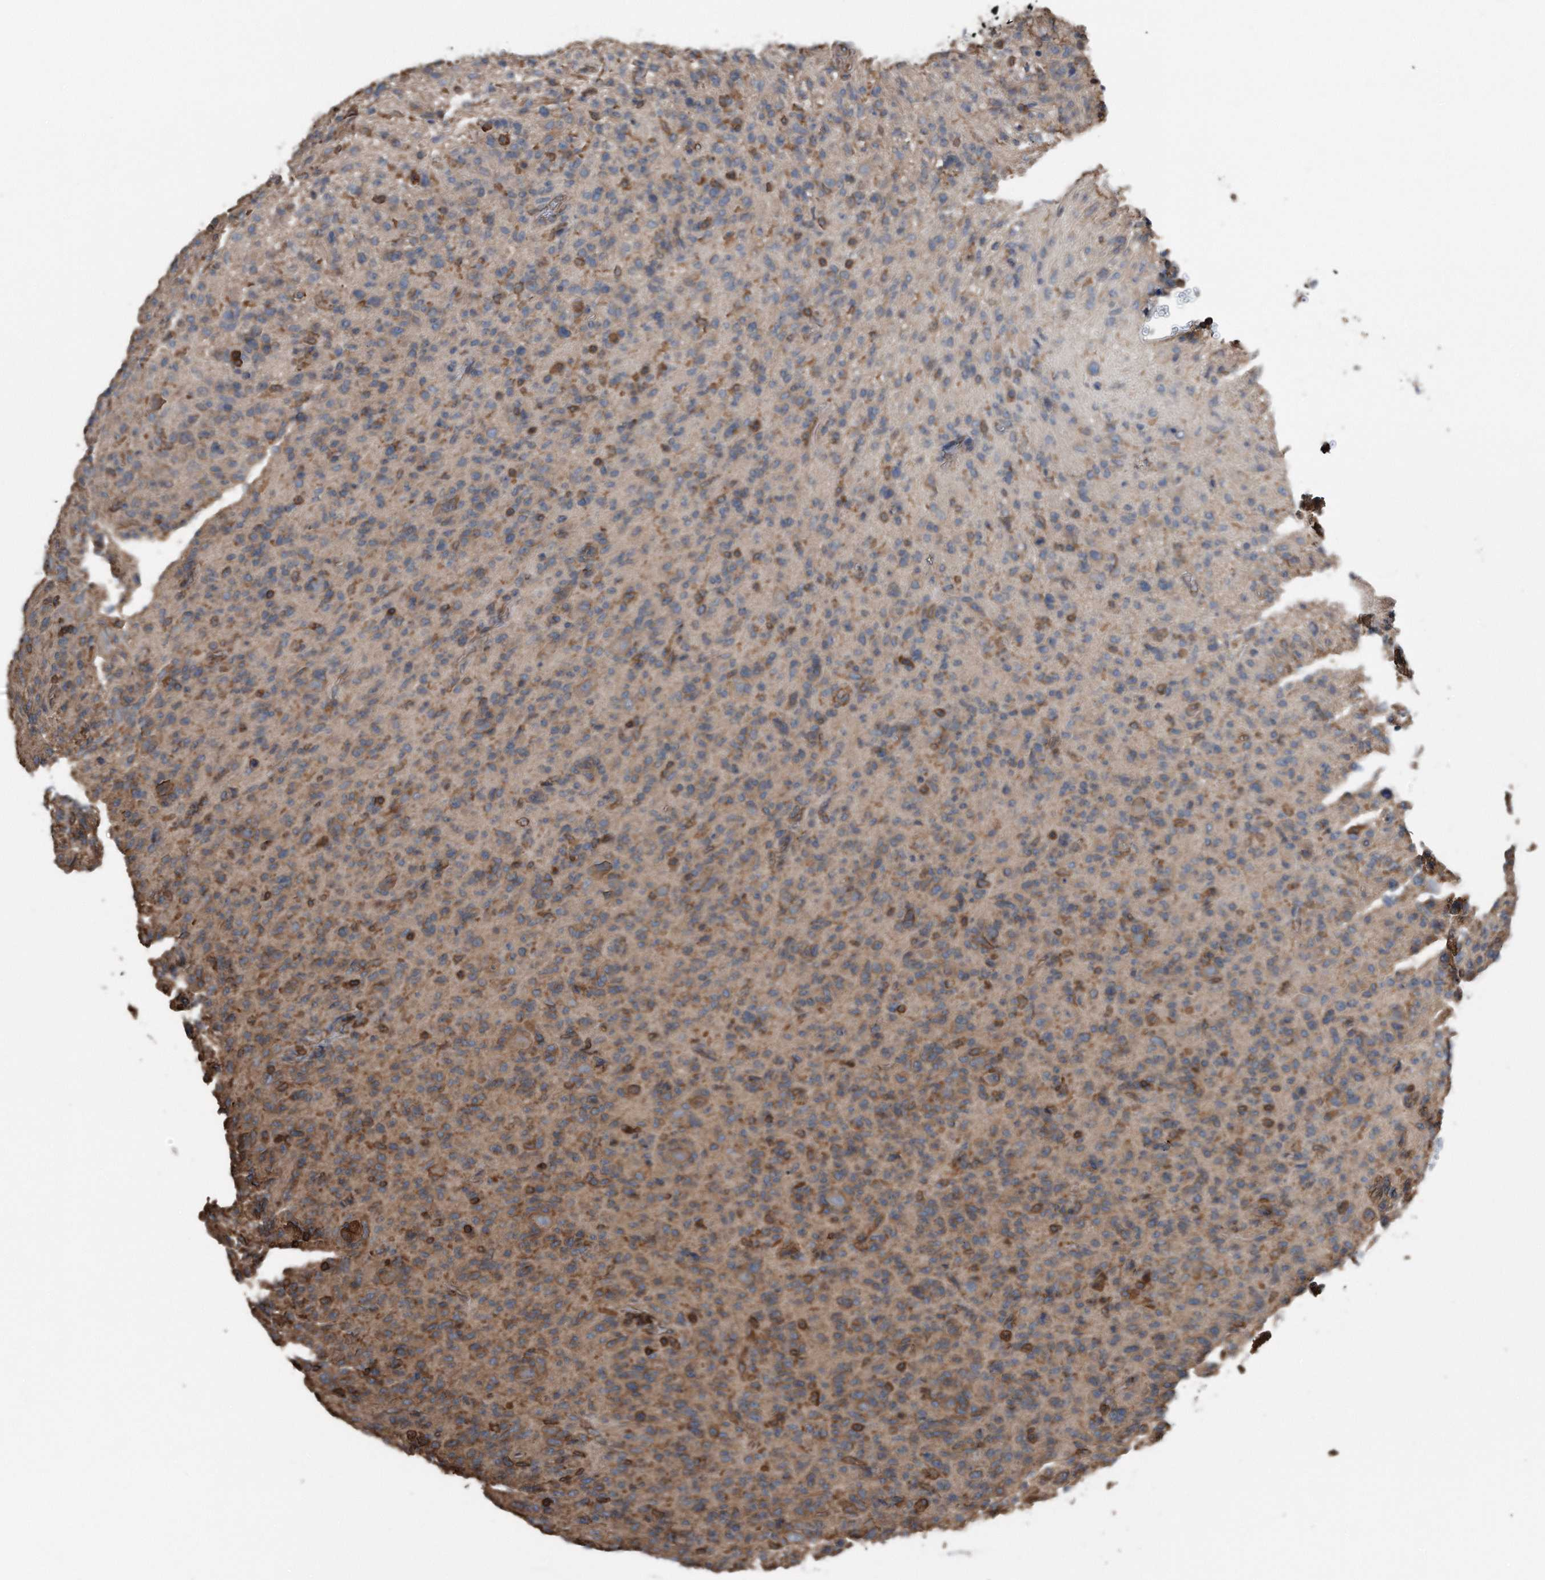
{"staining": {"intensity": "weak", "quantity": "25%-75%", "location": "cytoplasmic/membranous"}, "tissue": "glioma", "cell_type": "Tumor cells", "image_type": "cancer", "snomed": [{"axis": "morphology", "description": "Glioma, malignant, High grade"}, {"axis": "topography", "description": "Brain"}], "caption": "Immunohistochemistry staining of glioma, which reveals low levels of weak cytoplasmic/membranous staining in approximately 25%-75% of tumor cells indicating weak cytoplasmic/membranous protein staining. The staining was performed using DAB (brown) for protein detection and nuclei were counterstained in hematoxylin (blue).", "gene": "RSPO3", "patient": {"sex": "female", "age": 59}}